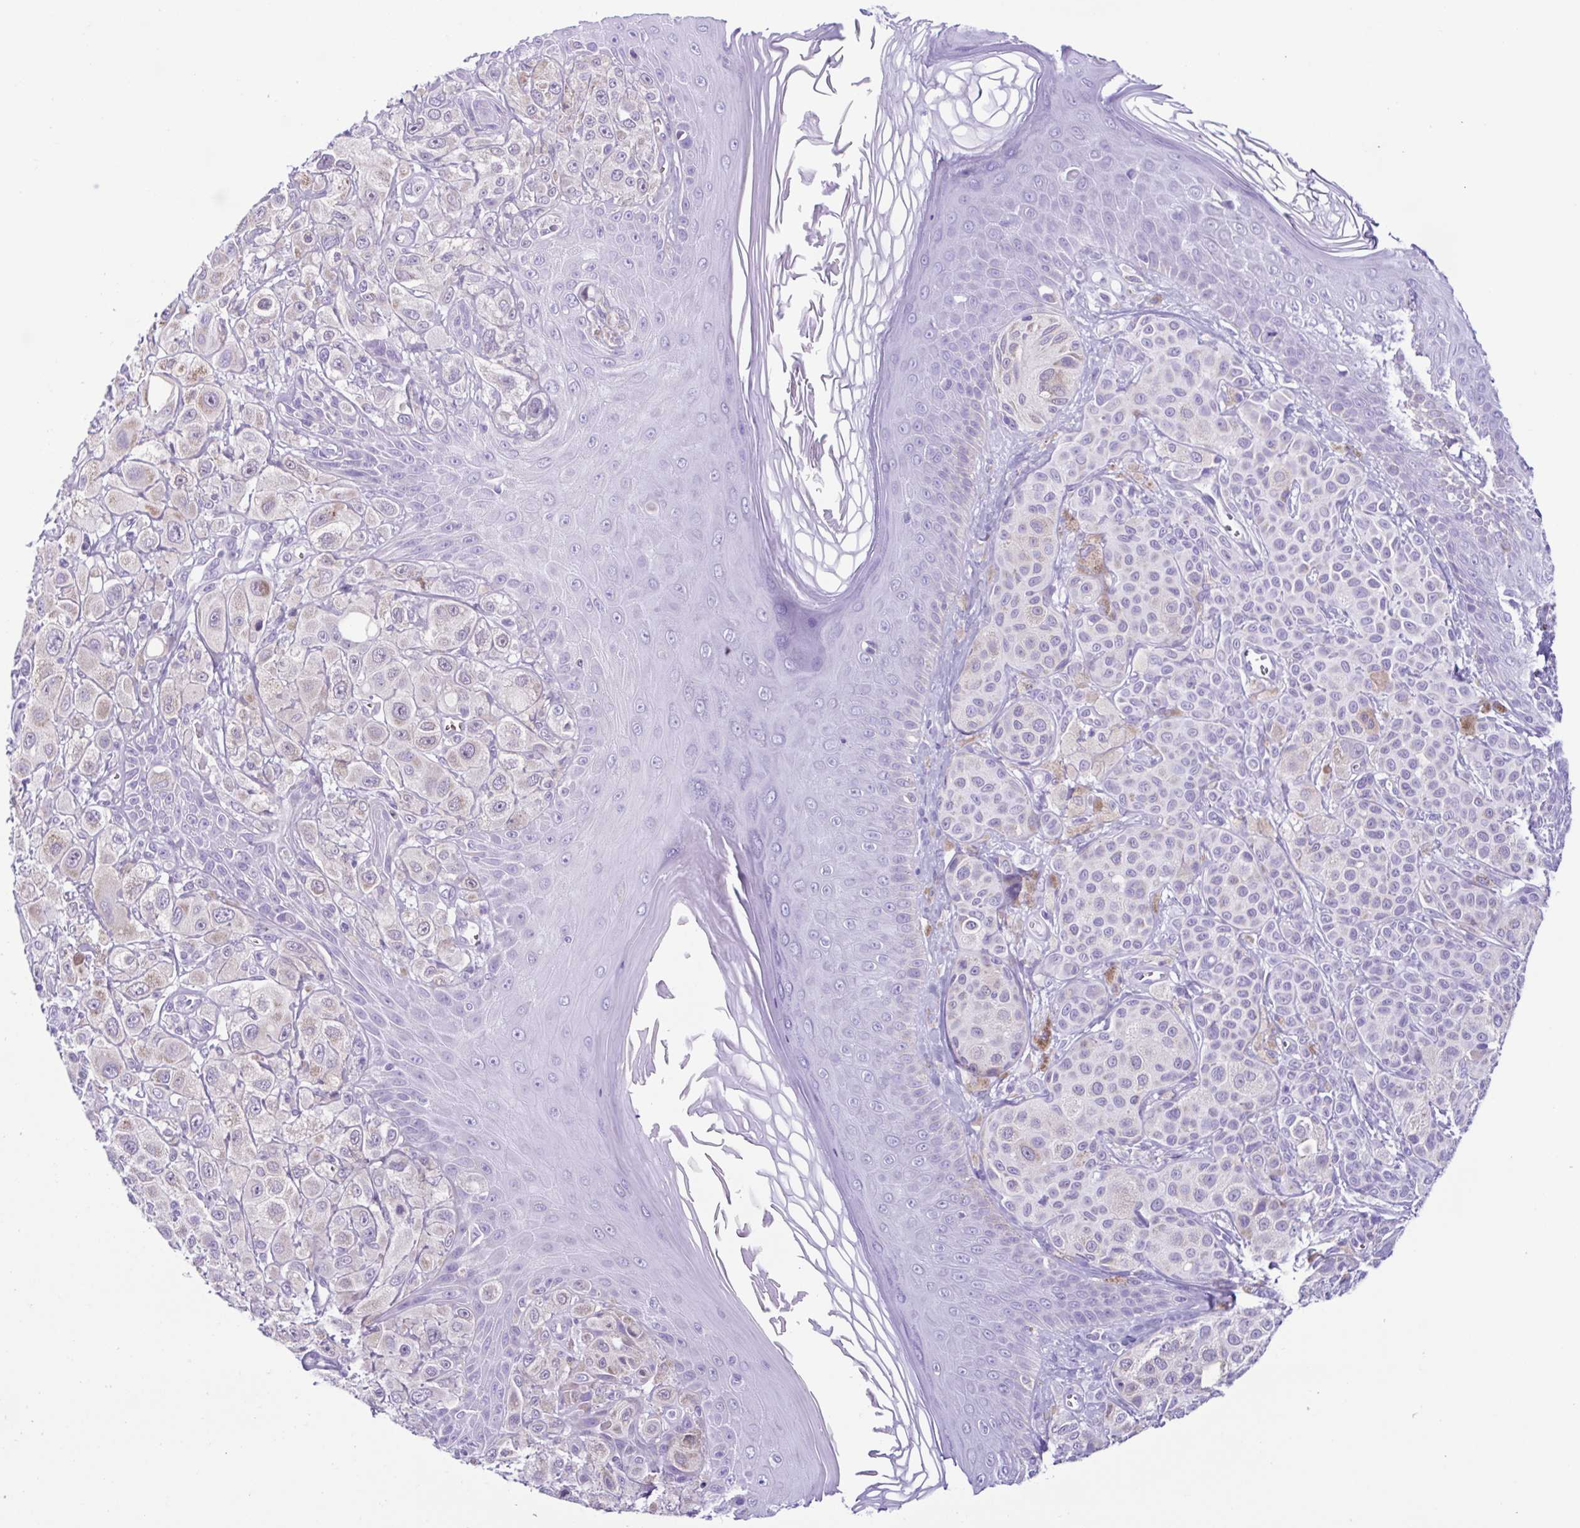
{"staining": {"intensity": "negative", "quantity": "none", "location": "none"}, "tissue": "melanoma", "cell_type": "Tumor cells", "image_type": "cancer", "snomed": [{"axis": "morphology", "description": "Malignant melanoma, NOS"}, {"axis": "topography", "description": "Skin"}], "caption": "Immunohistochemistry (IHC) of human malignant melanoma exhibits no expression in tumor cells. The staining was performed using DAB (3,3'-diaminobenzidine) to visualize the protein expression in brown, while the nuclei were stained in blue with hematoxylin (Magnification: 20x).", "gene": "ACTRT3", "patient": {"sex": "male", "age": 67}}